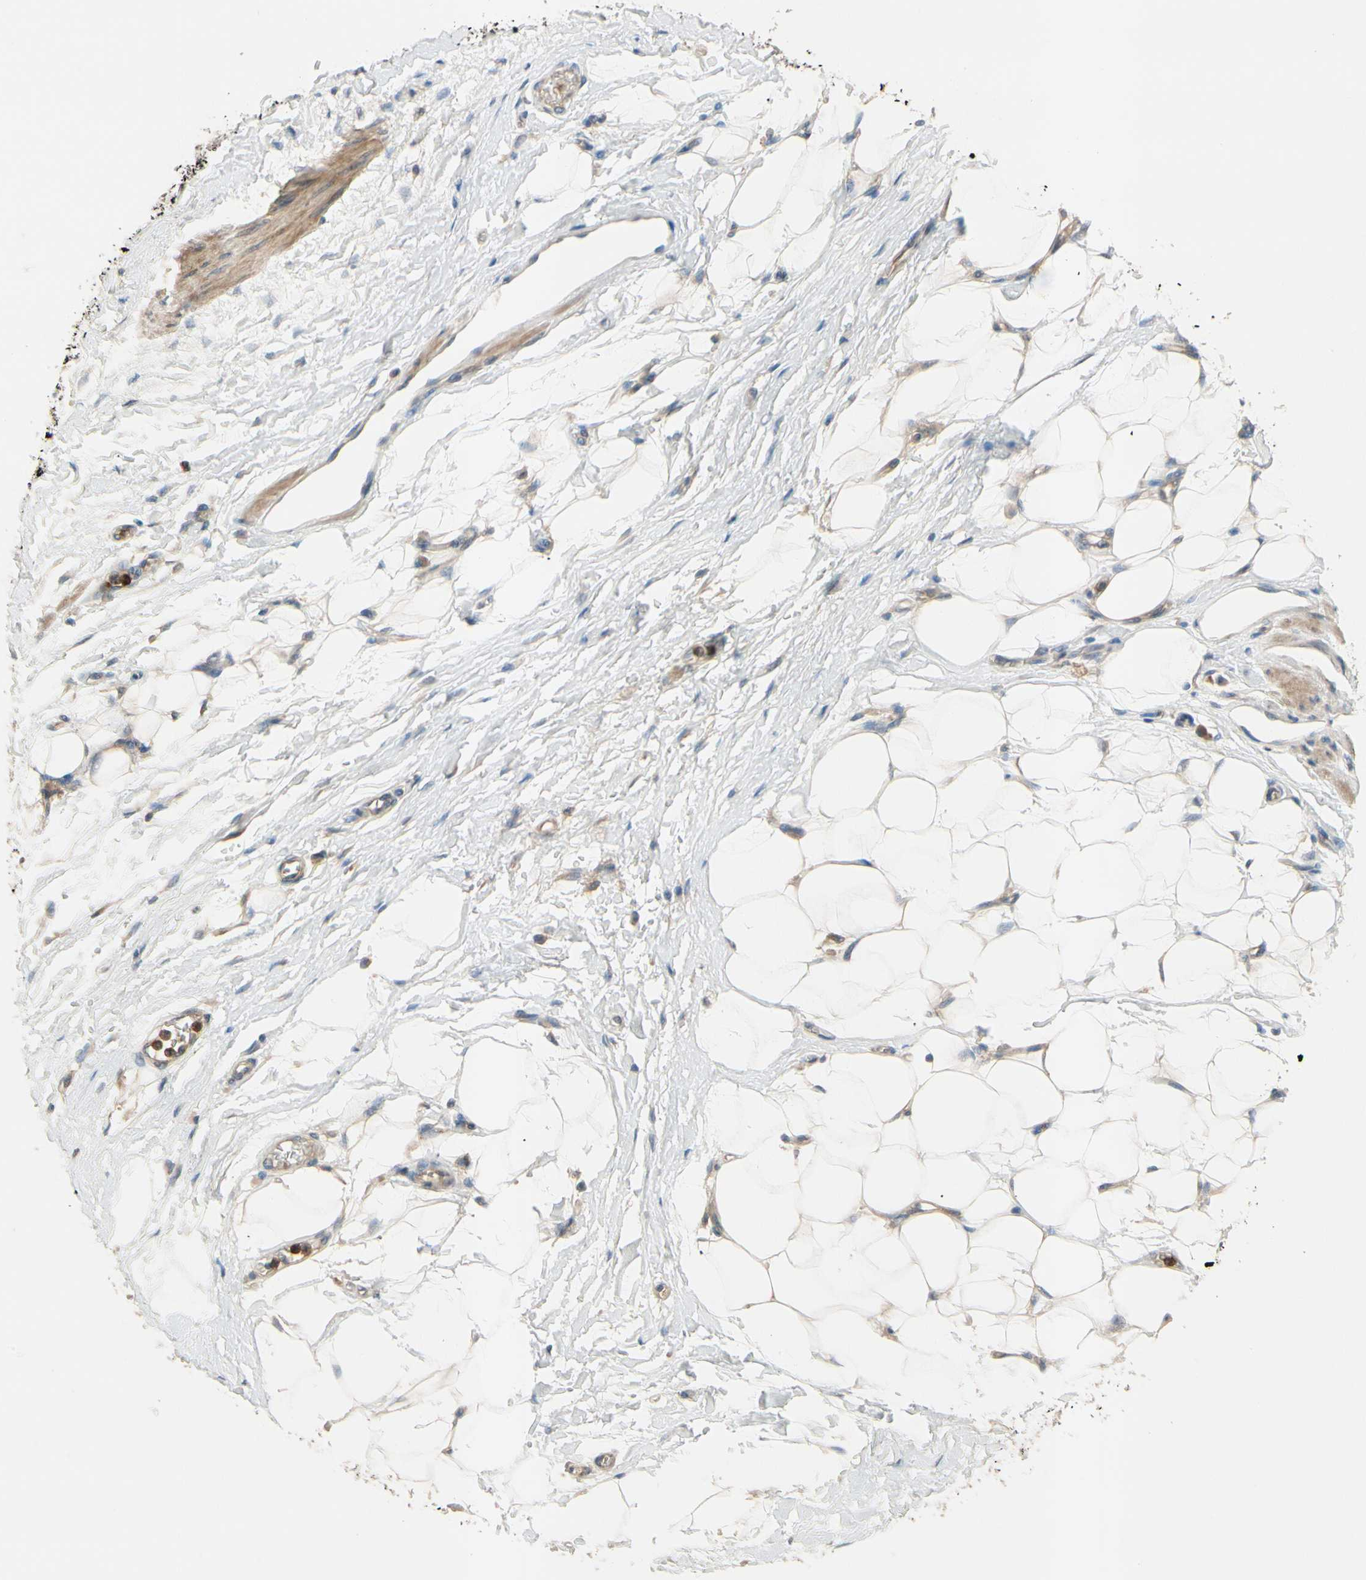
{"staining": {"intensity": "weak", "quantity": ">75%", "location": "cytoplasmic/membranous"}, "tissue": "adipose tissue", "cell_type": "Adipocytes", "image_type": "normal", "snomed": [{"axis": "morphology", "description": "Normal tissue, NOS"}, {"axis": "morphology", "description": "Urothelial carcinoma, High grade"}, {"axis": "topography", "description": "Vascular tissue"}, {"axis": "topography", "description": "Urinary bladder"}], "caption": "The image demonstrates immunohistochemical staining of unremarkable adipose tissue. There is weak cytoplasmic/membranous staining is present in approximately >75% of adipocytes.", "gene": "SIGLEC5", "patient": {"sex": "female", "age": 56}}